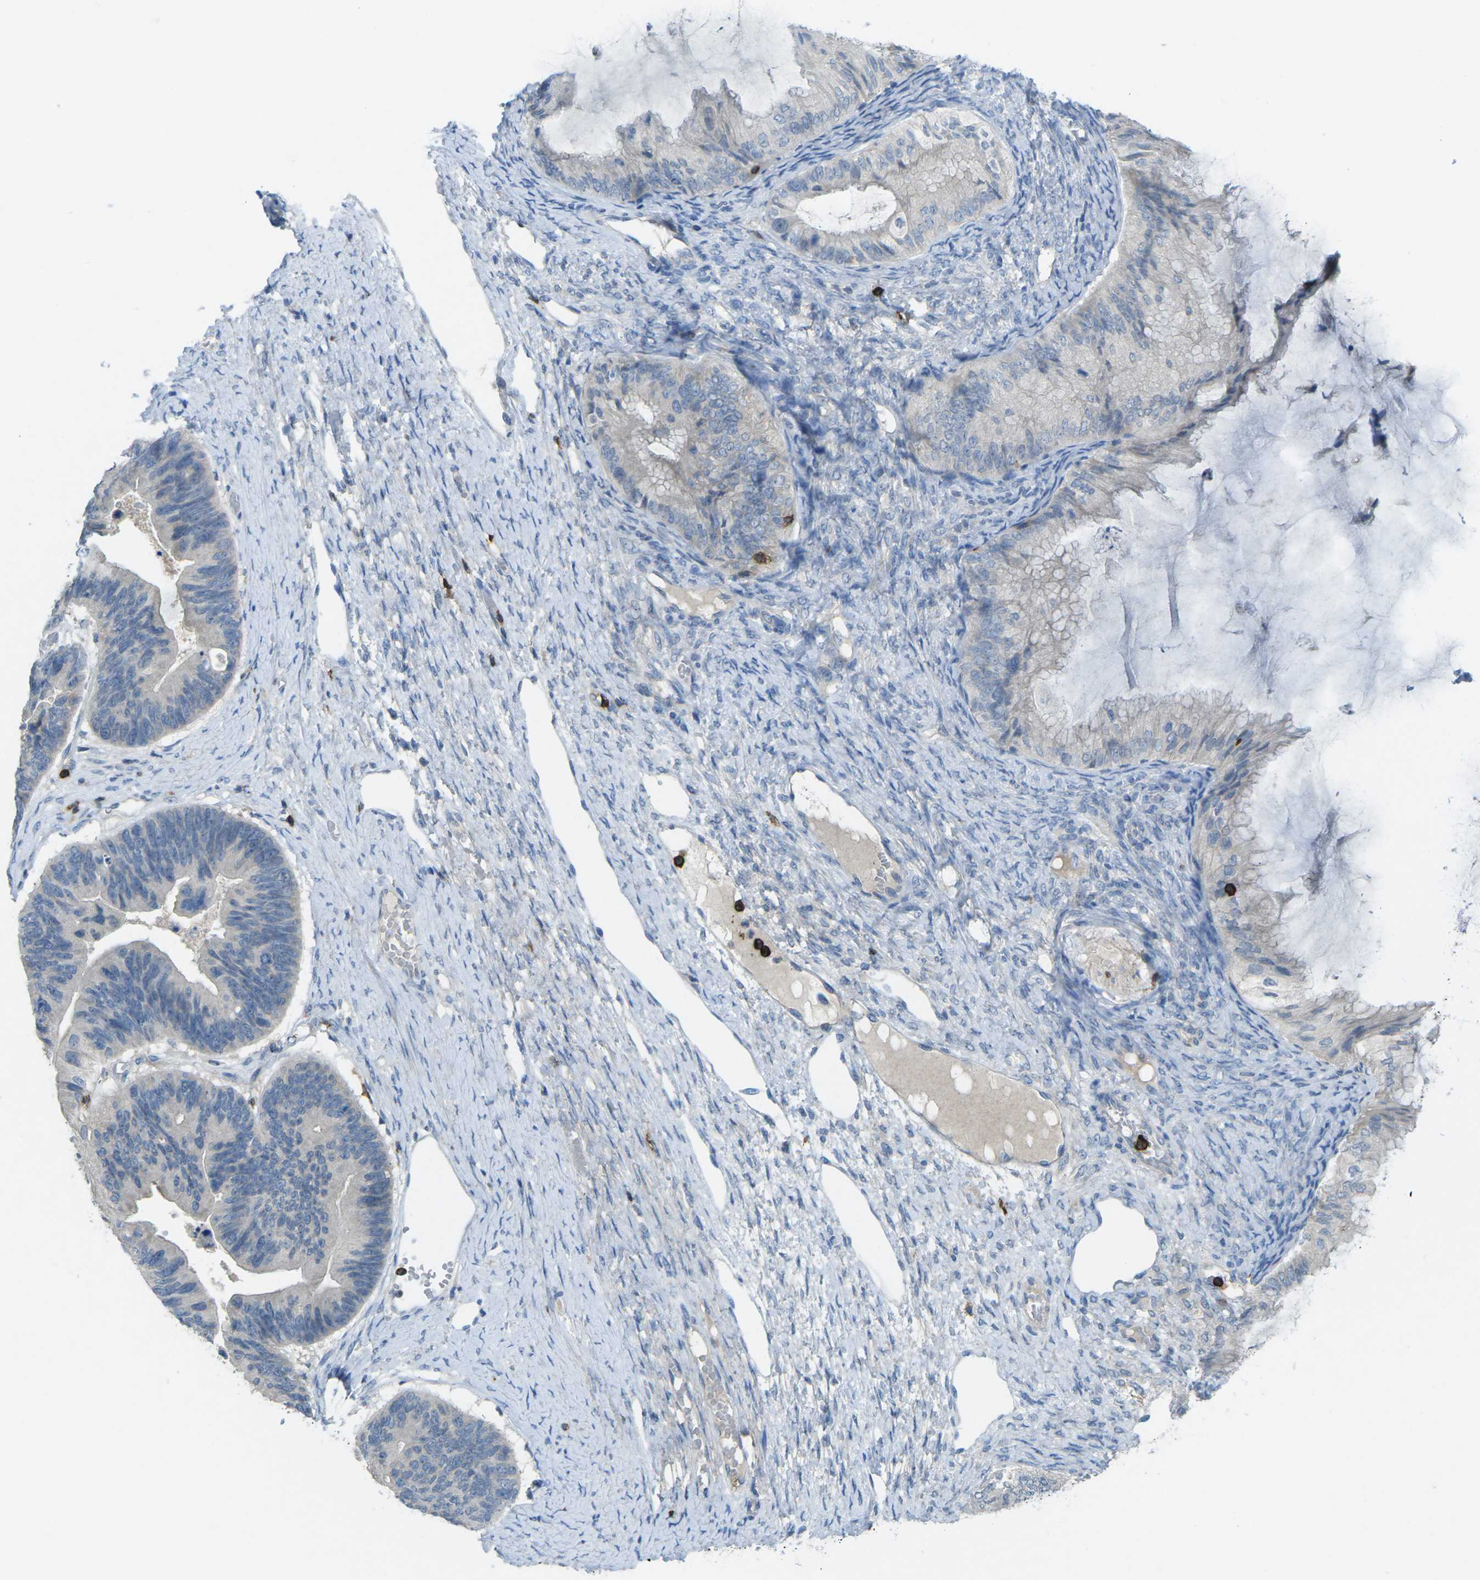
{"staining": {"intensity": "negative", "quantity": "none", "location": "none"}, "tissue": "ovarian cancer", "cell_type": "Tumor cells", "image_type": "cancer", "snomed": [{"axis": "morphology", "description": "Cystadenocarcinoma, mucinous, NOS"}, {"axis": "topography", "description": "Ovary"}], "caption": "Immunohistochemistry (IHC) photomicrograph of ovarian mucinous cystadenocarcinoma stained for a protein (brown), which displays no expression in tumor cells.", "gene": "CD19", "patient": {"sex": "female", "age": 61}}